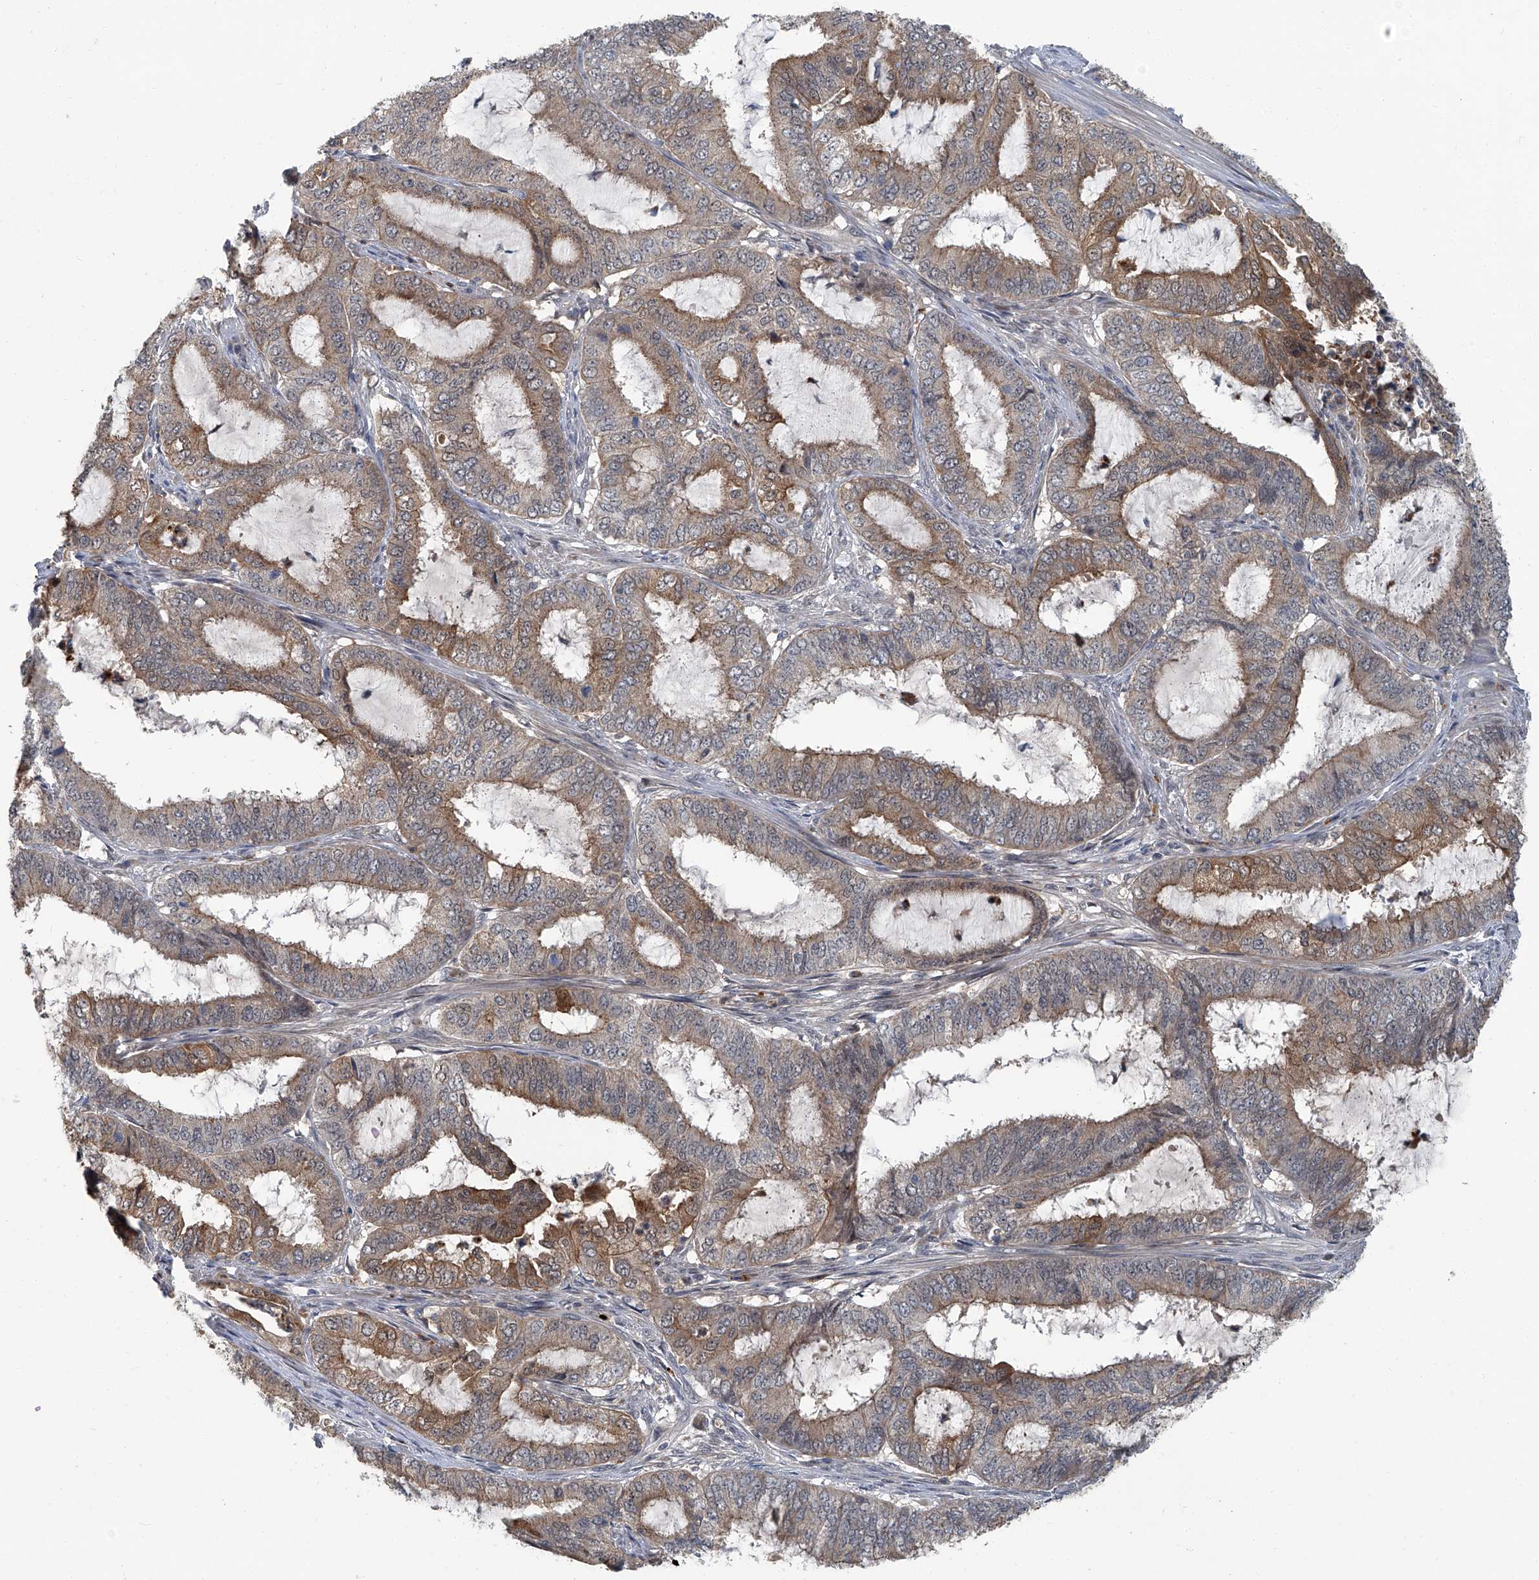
{"staining": {"intensity": "moderate", "quantity": "25%-75%", "location": "cytoplasmic/membranous"}, "tissue": "endometrial cancer", "cell_type": "Tumor cells", "image_type": "cancer", "snomed": [{"axis": "morphology", "description": "Adenocarcinoma, NOS"}, {"axis": "topography", "description": "Endometrium"}], "caption": "Adenocarcinoma (endometrial) stained for a protein (brown) exhibits moderate cytoplasmic/membranous positive expression in about 25%-75% of tumor cells.", "gene": "AKNAD1", "patient": {"sex": "female", "age": 51}}